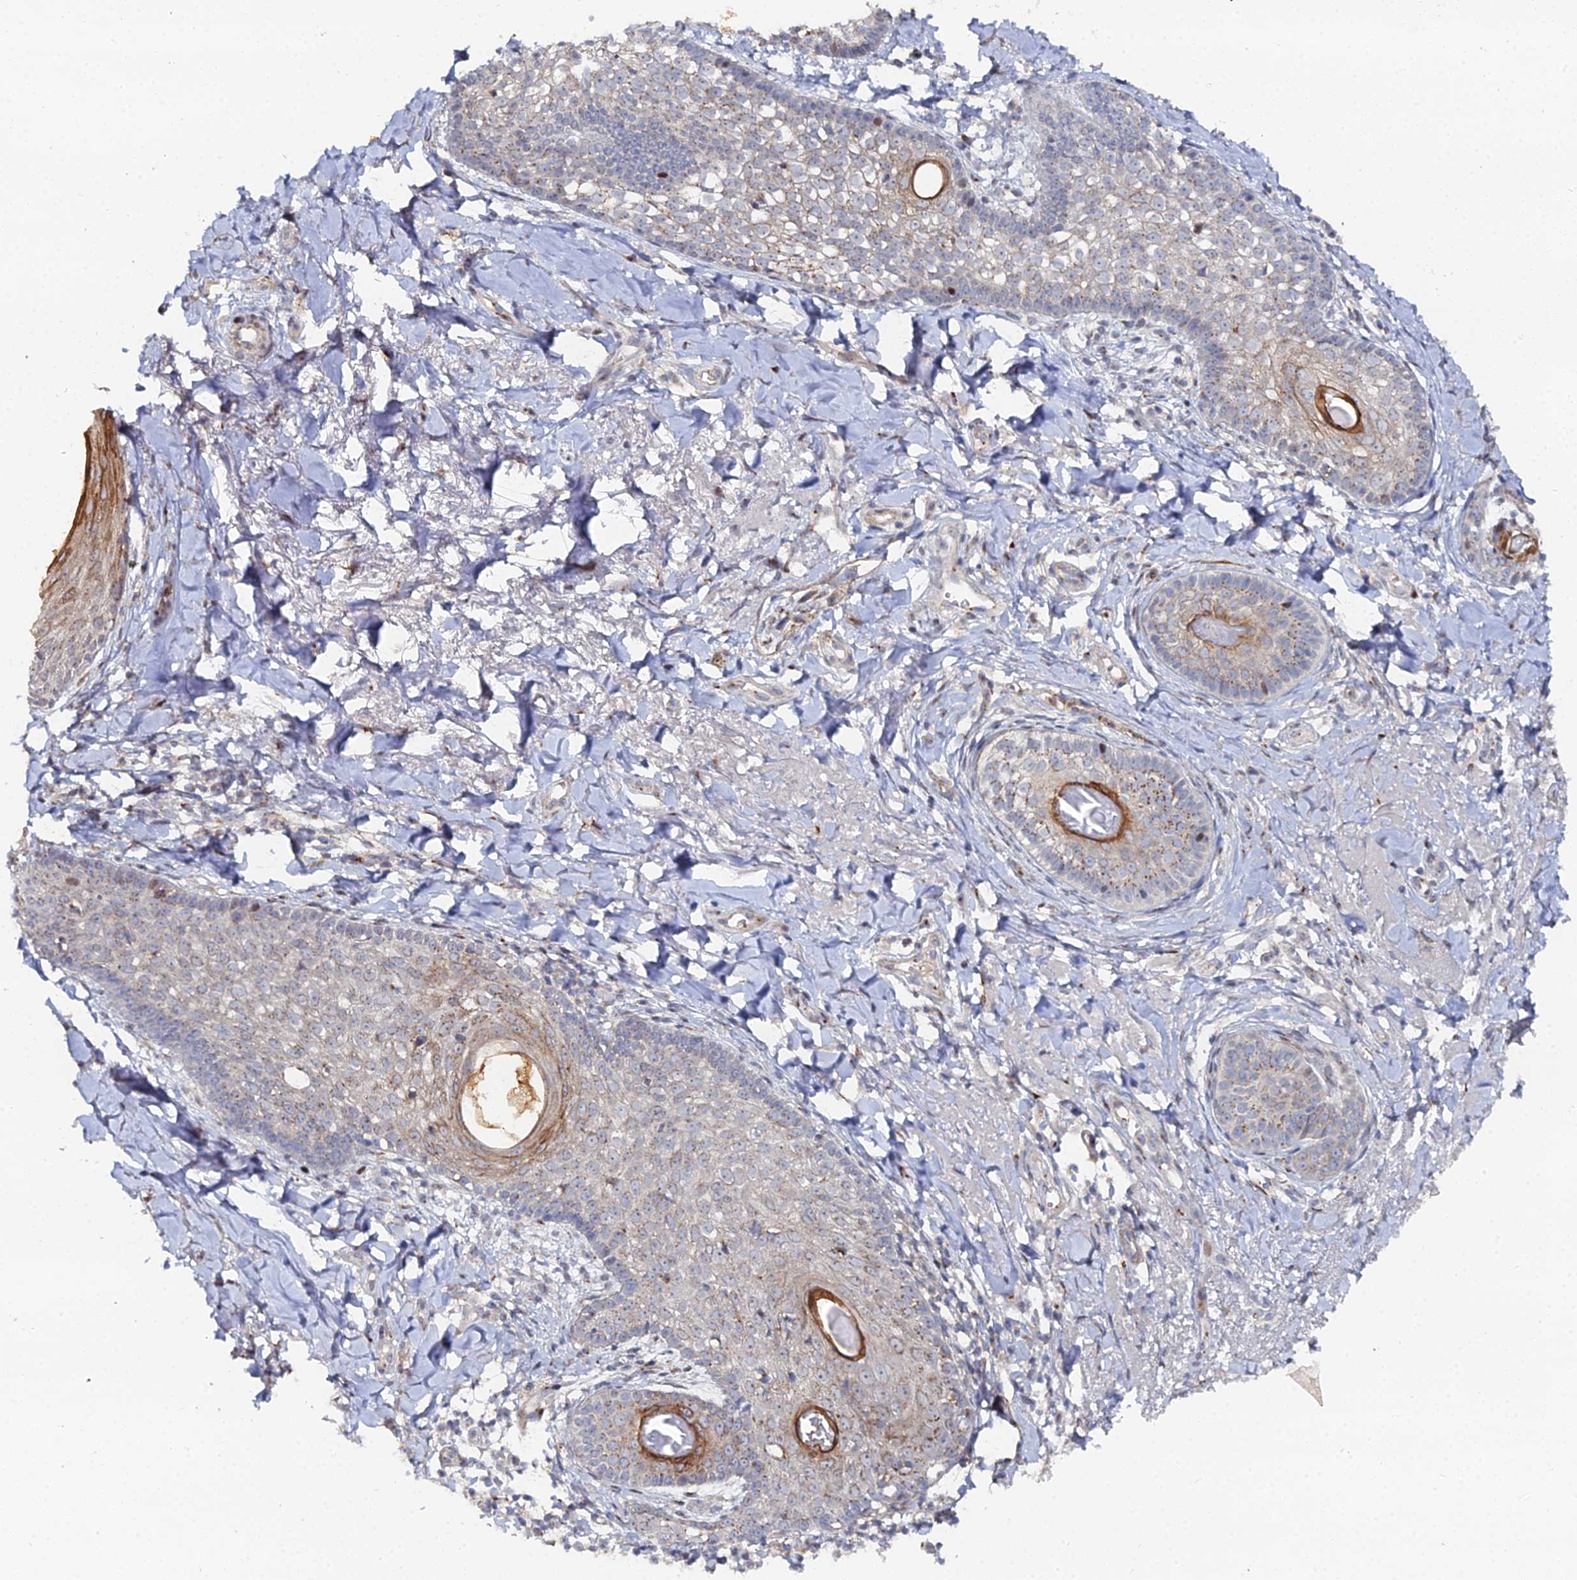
{"staining": {"intensity": "negative", "quantity": "none", "location": "none"}, "tissue": "skin cancer", "cell_type": "Tumor cells", "image_type": "cancer", "snomed": [{"axis": "morphology", "description": "Basal cell carcinoma"}, {"axis": "topography", "description": "Skin"}], "caption": "This is a micrograph of immunohistochemistry (IHC) staining of basal cell carcinoma (skin), which shows no positivity in tumor cells.", "gene": "SGMS1", "patient": {"sex": "female", "age": 76}}